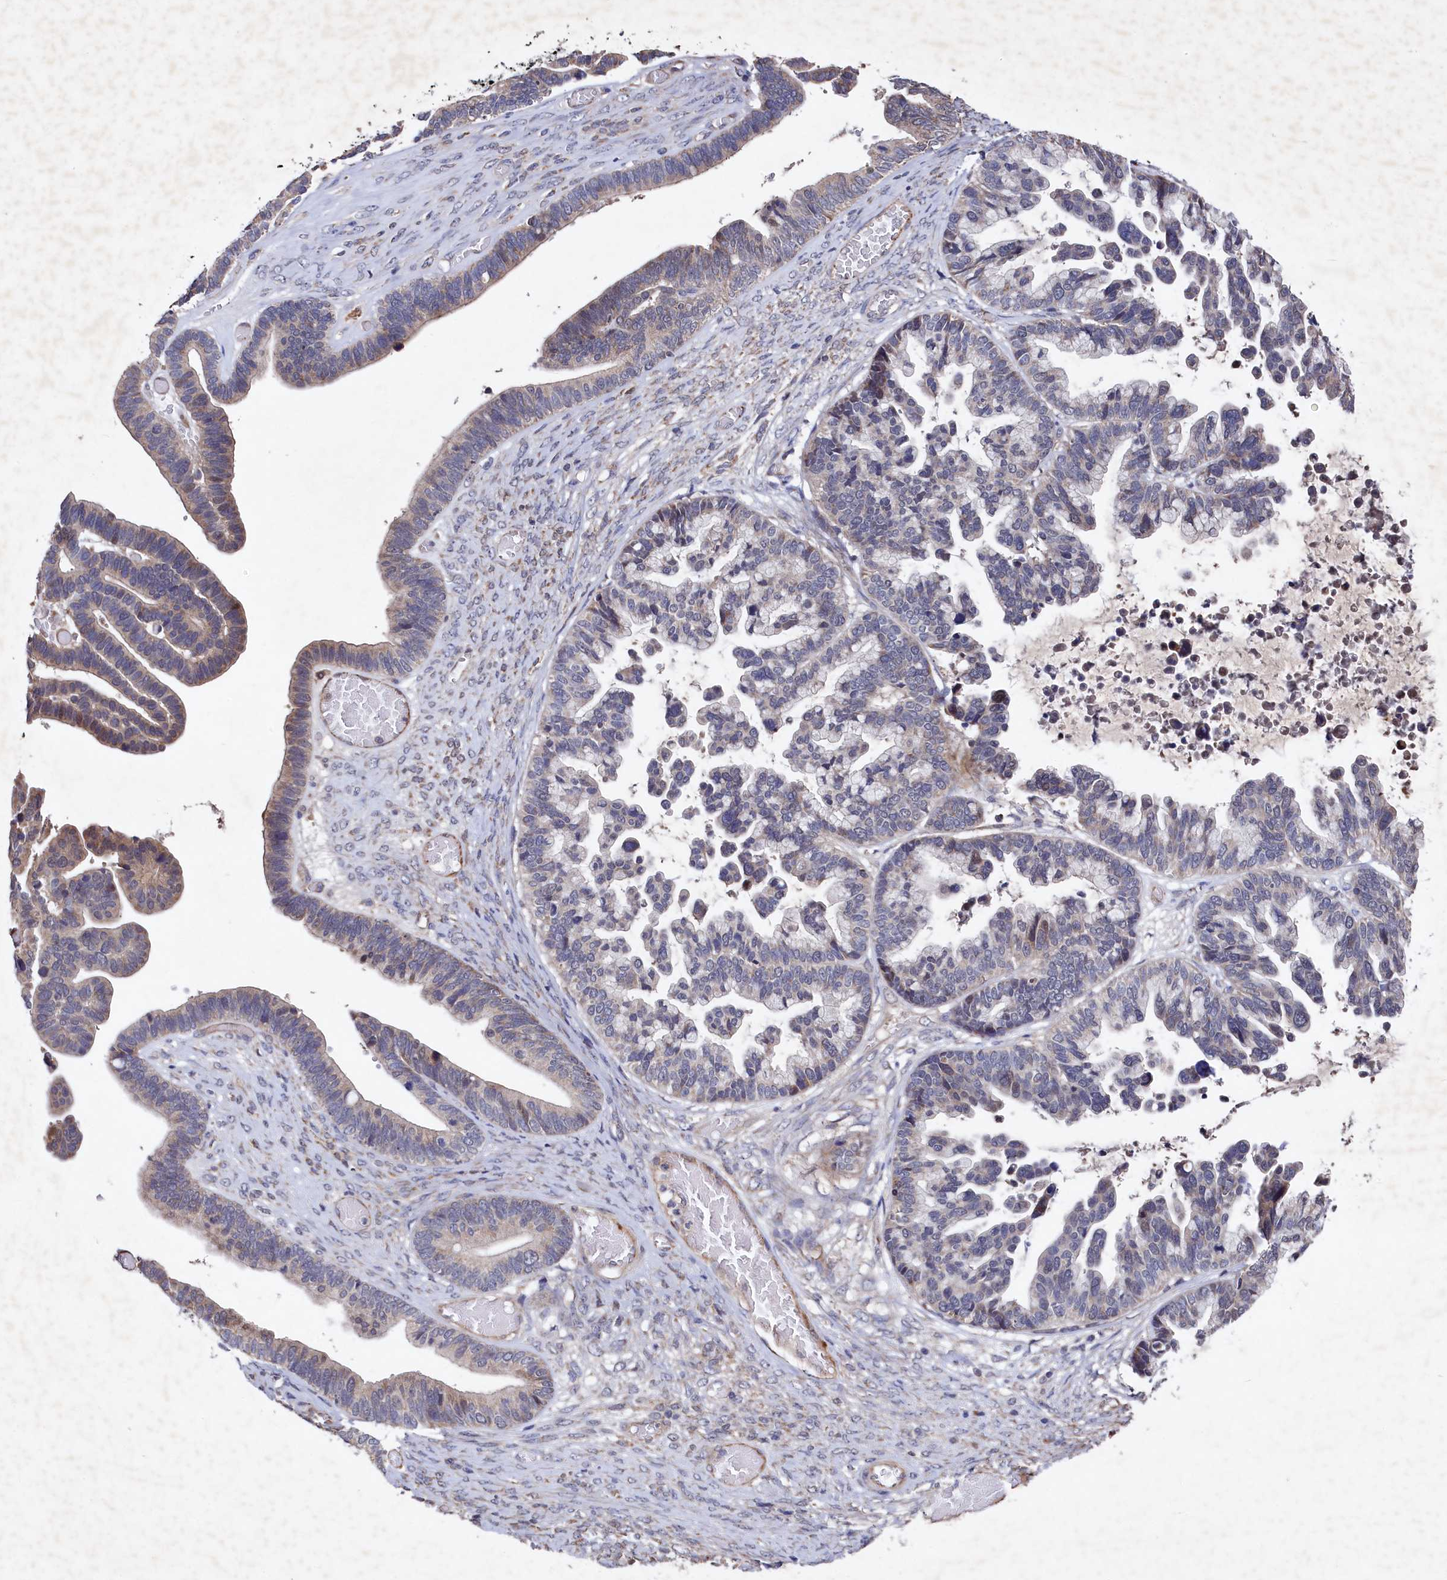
{"staining": {"intensity": "weak", "quantity": "<25%", "location": "cytoplasmic/membranous"}, "tissue": "ovarian cancer", "cell_type": "Tumor cells", "image_type": "cancer", "snomed": [{"axis": "morphology", "description": "Cystadenocarcinoma, serous, NOS"}, {"axis": "topography", "description": "Ovary"}], "caption": "Tumor cells are negative for protein expression in human ovarian serous cystadenocarcinoma.", "gene": "SUPV3L1", "patient": {"sex": "female", "age": 56}}